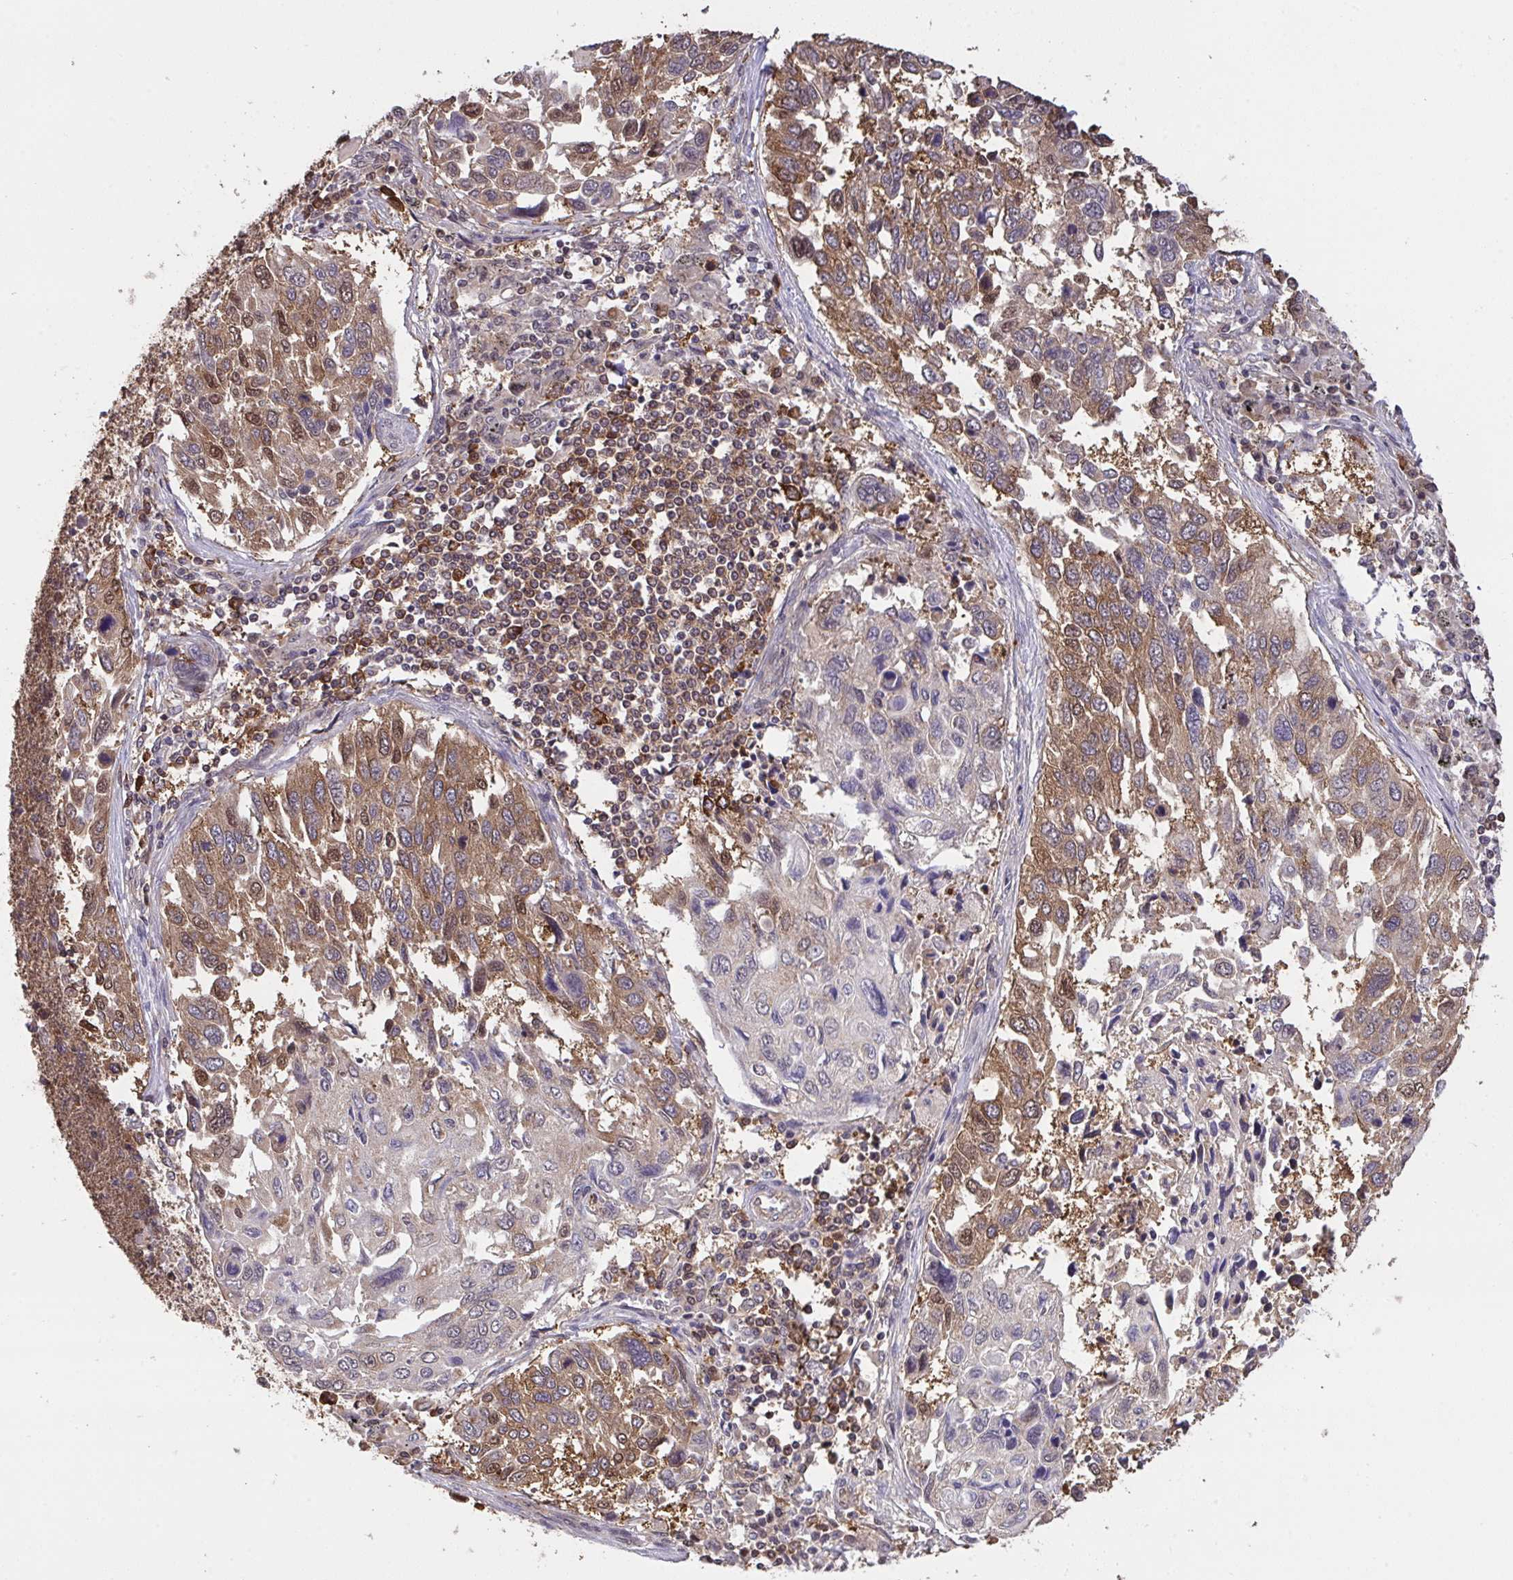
{"staining": {"intensity": "moderate", "quantity": "25%-75%", "location": "cytoplasmic/membranous"}, "tissue": "lung cancer", "cell_type": "Tumor cells", "image_type": "cancer", "snomed": [{"axis": "morphology", "description": "Squamous cell carcinoma, NOS"}, {"axis": "topography", "description": "Lung"}], "caption": "High-magnification brightfield microscopy of lung cancer (squamous cell carcinoma) stained with DAB (brown) and counterstained with hematoxylin (blue). tumor cells exhibit moderate cytoplasmic/membranous staining is appreciated in about25%-75% of cells.", "gene": "C12orf57", "patient": {"sex": "male", "age": 62}}